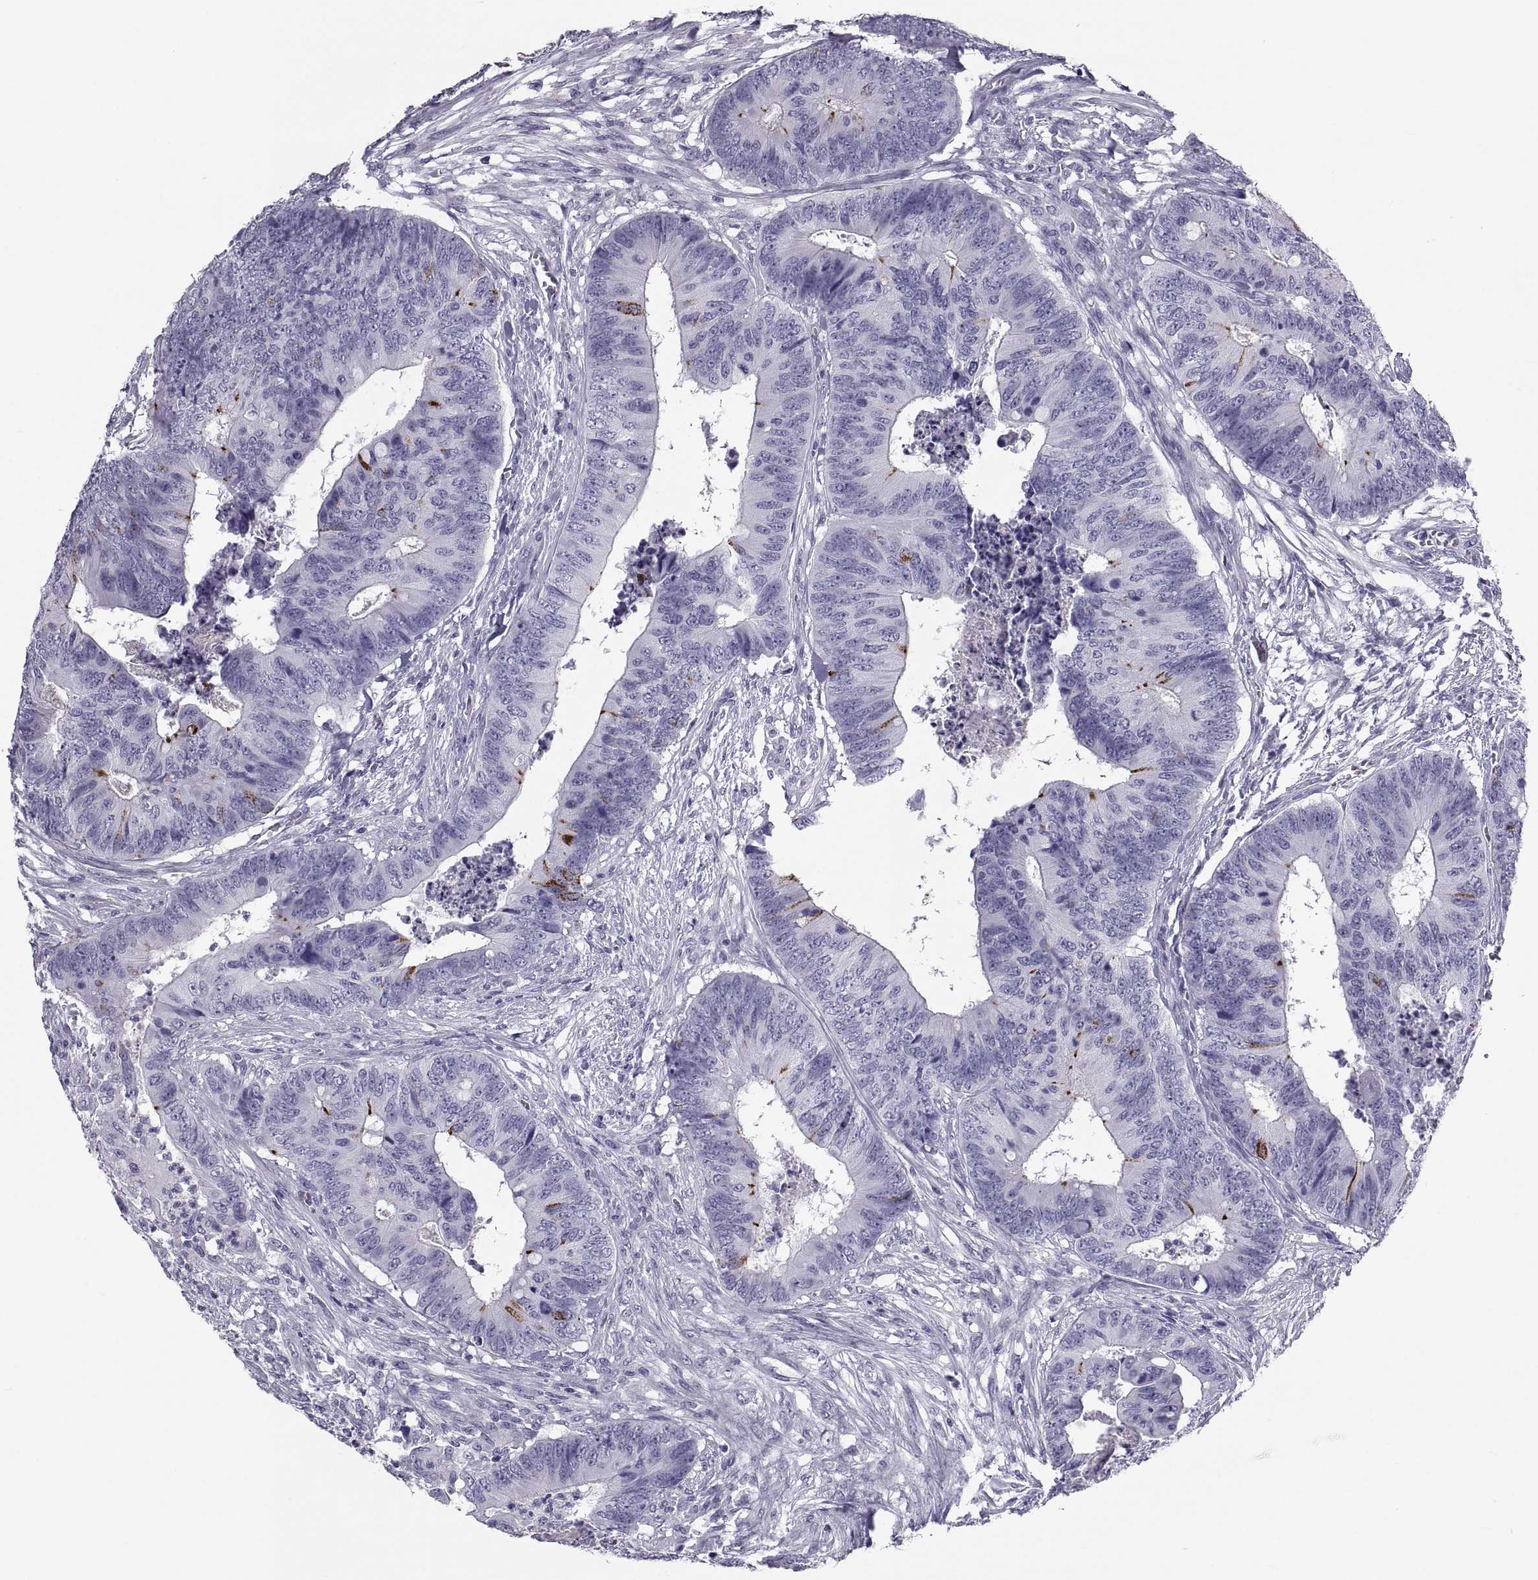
{"staining": {"intensity": "negative", "quantity": "none", "location": "none"}, "tissue": "colorectal cancer", "cell_type": "Tumor cells", "image_type": "cancer", "snomed": [{"axis": "morphology", "description": "Adenocarcinoma, NOS"}, {"axis": "topography", "description": "Colon"}], "caption": "Tumor cells are negative for brown protein staining in adenocarcinoma (colorectal).", "gene": "PCSK1N", "patient": {"sex": "male", "age": 84}}